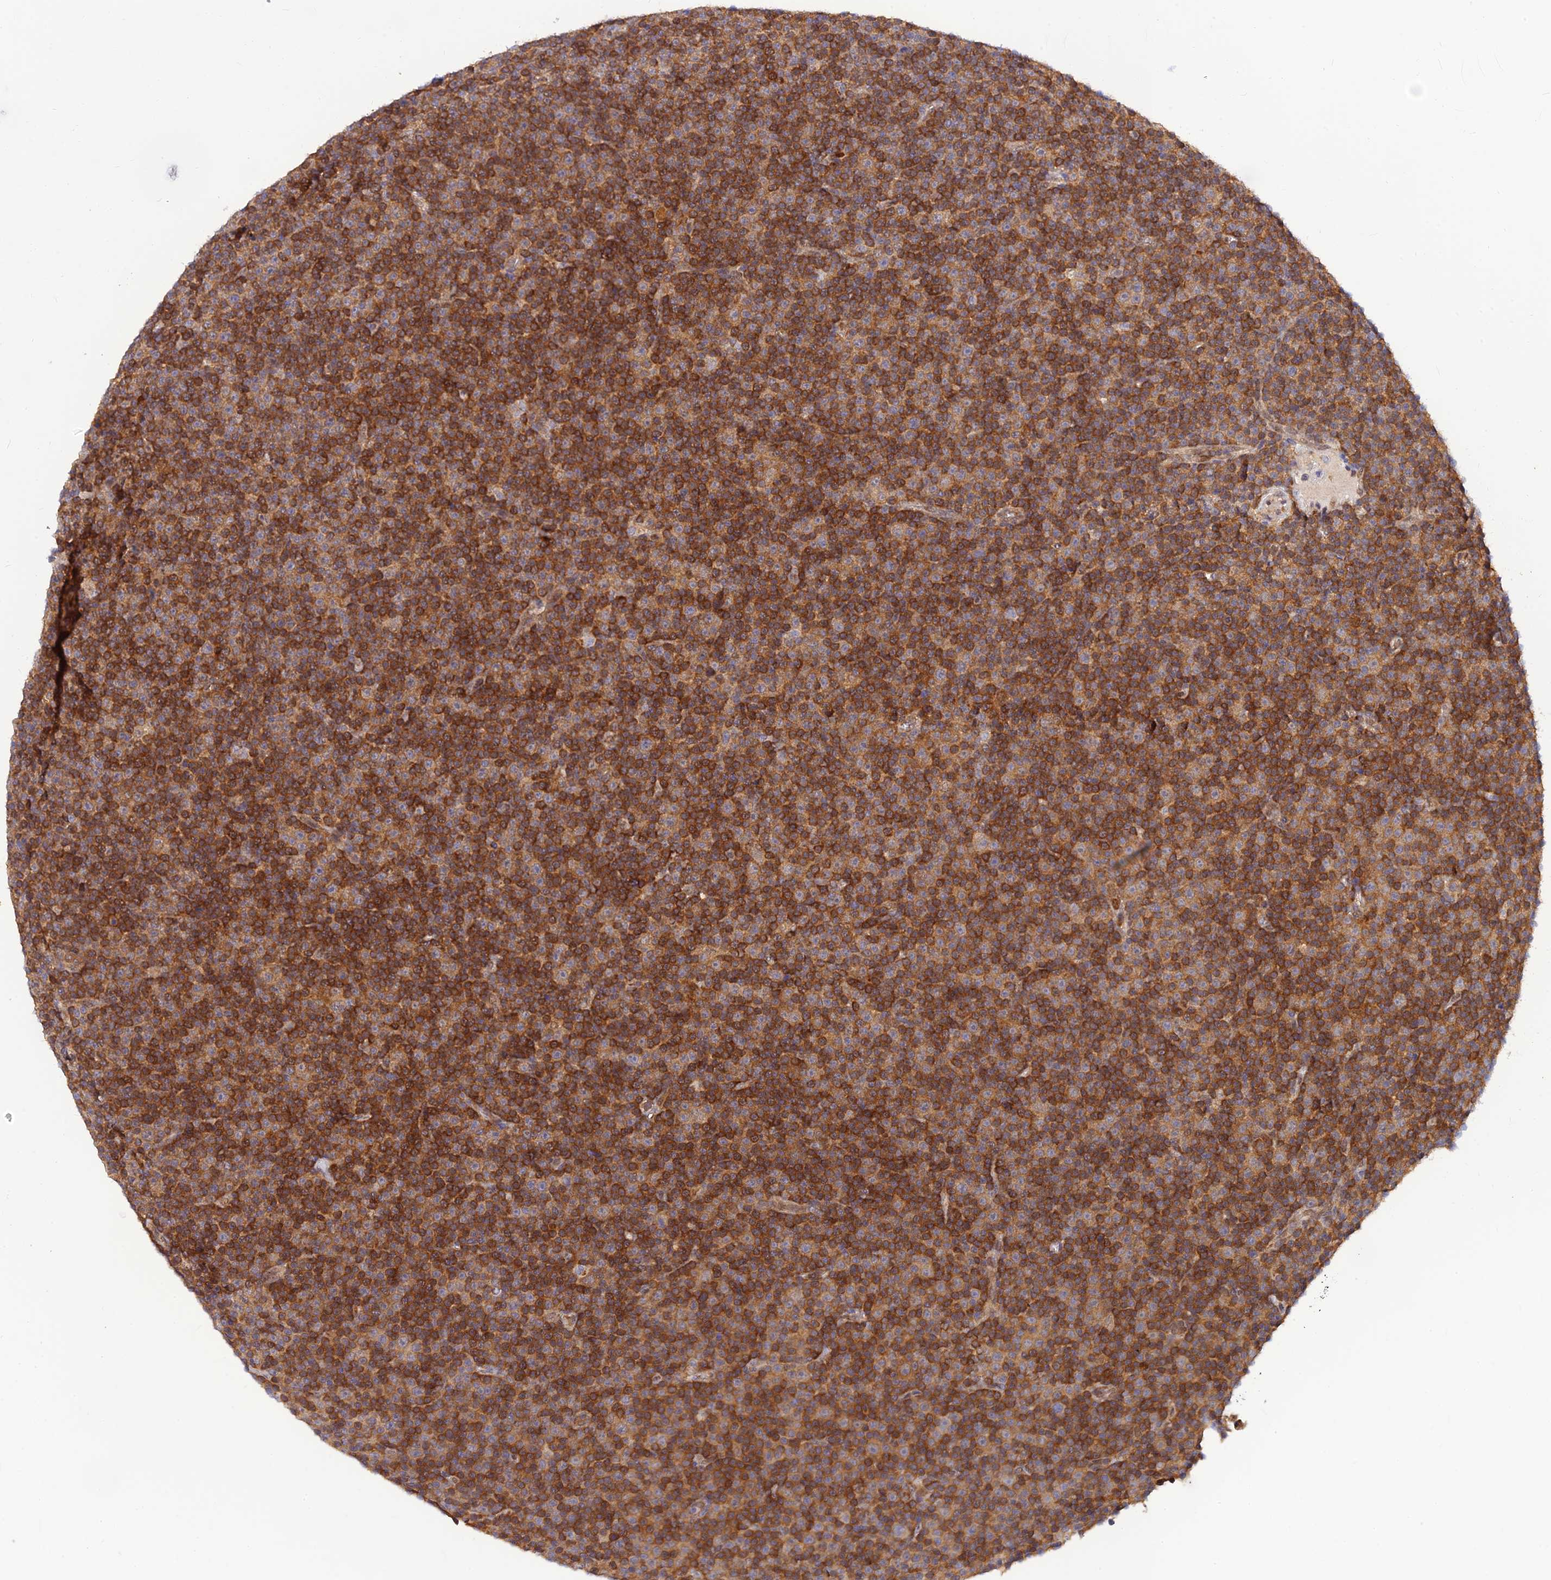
{"staining": {"intensity": "moderate", "quantity": ">75%", "location": "cytoplasmic/membranous"}, "tissue": "lymphoma", "cell_type": "Tumor cells", "image_type": "cancer", "snomed": [{"axis": "morphology", "description": "Malignant lymphoma, non-Hodgkin's type, Low grade"}, {"axis": "topography", "description": "Lymph node"}], "caption": "A high-resolution image shows immunohistochemistry (IHC) staining of lymphoma, which demonstrates moderate cytoplasmic/membranous expression in approximately >75% of tumor cells.", "gene": "LYSMD2", "patient": {"sex": "female", "age": 67}}